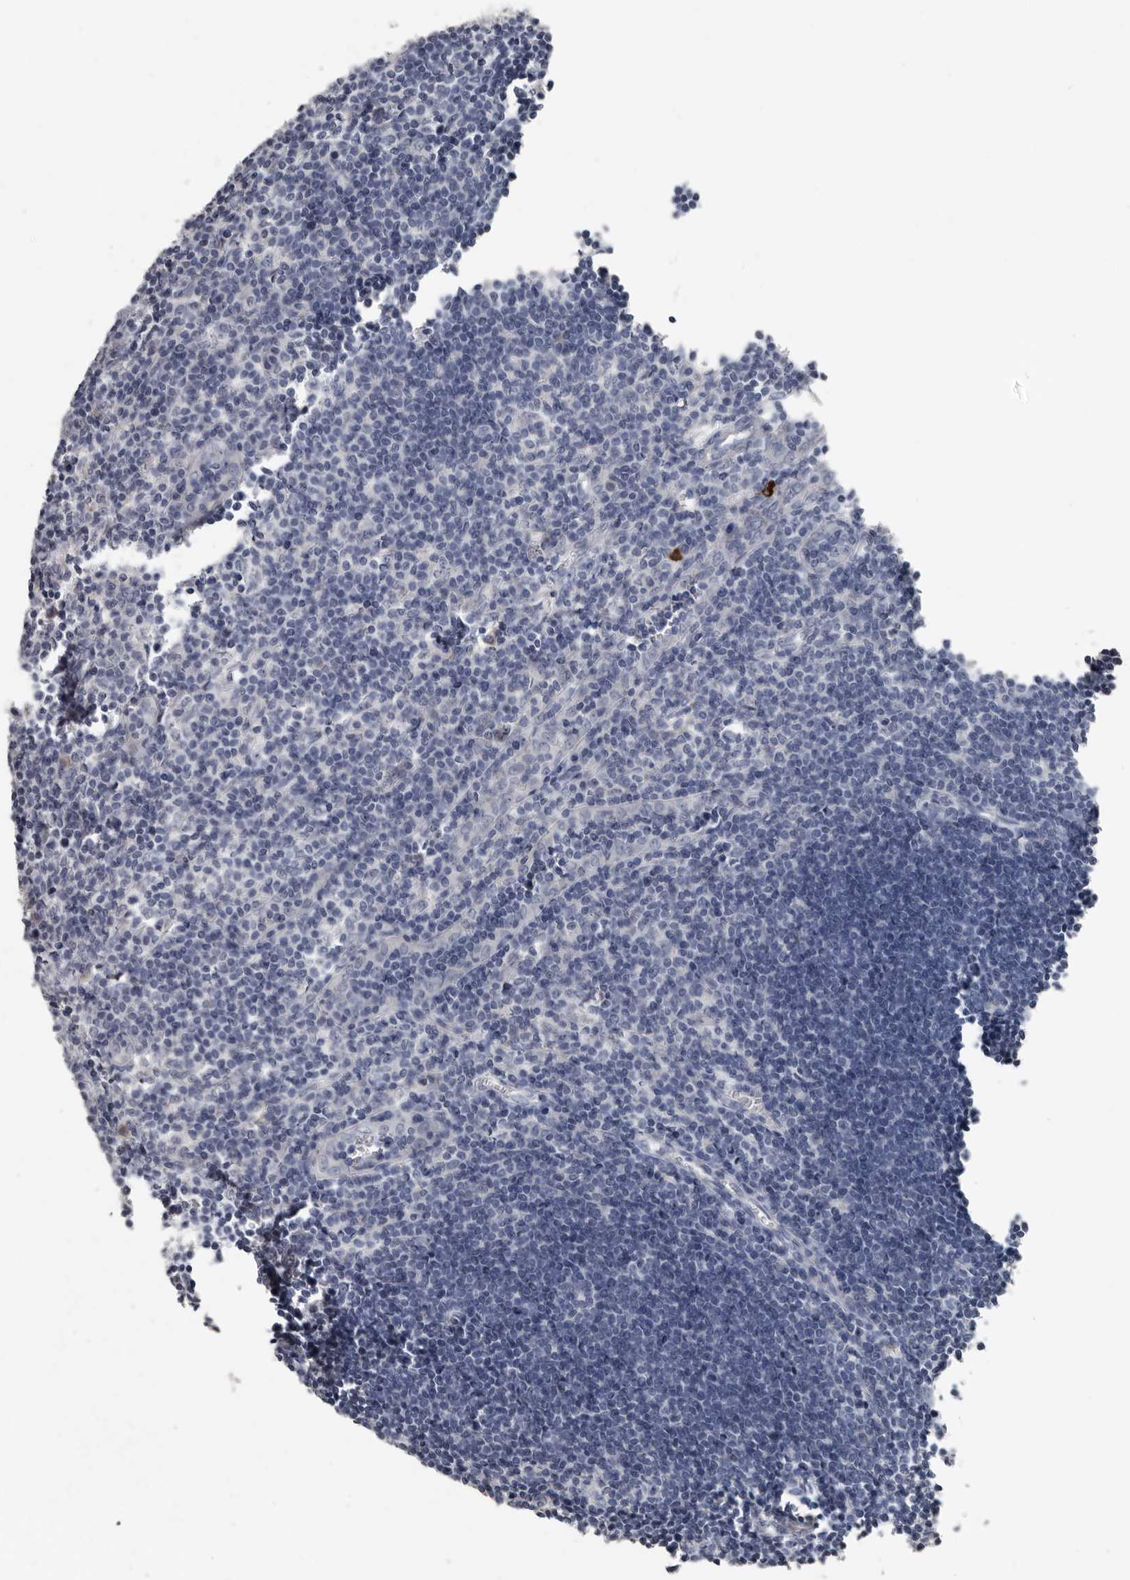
{"staining": {"intensity": "negative", "quantity": "none", "location": "none"}, "tissue": "lymph node", "cell_type": "Germinal center cells", "image_type": "normal", "snomed": [{"axis": "morphology", "description": "Normal tissue, NOS"}, {"axis": "morphology", "description": "Malignant melanoma, Metastatic site"}, {"axis": "topography", "description": "Lymph node"}], "caption": "Immunohistochemistry (IHC) of benign human lymph node demonstrates no positivity in germinal center cells. (DAB immunohistochemistry (IHC) with hematoxylin counter stain).", "gene": "ZNF114", "patient": {"sex": "male", "age": 41}}